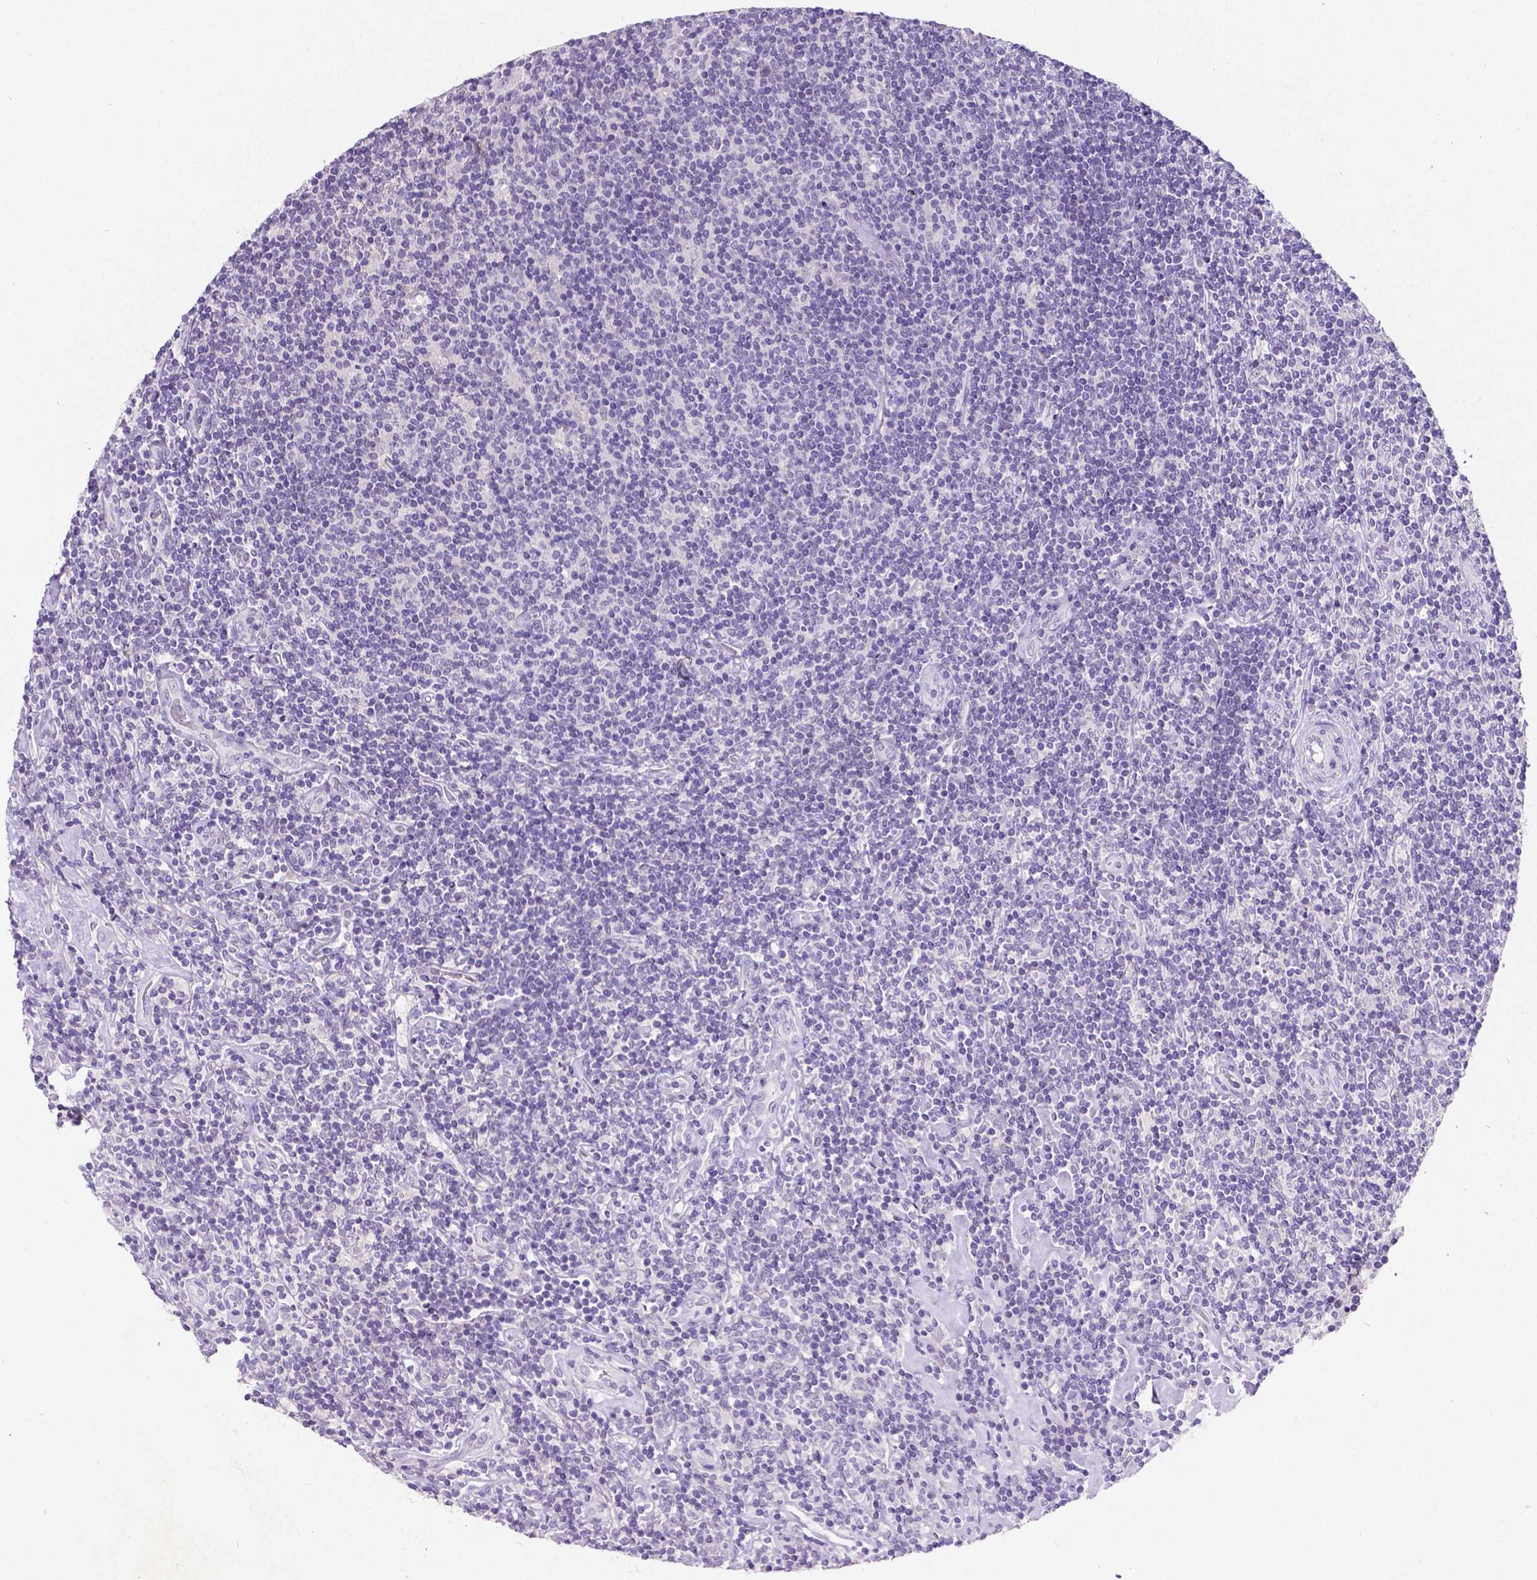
{"staining": {"intensity": "negative", "quantity": "none", "location": "none"}, "tissue": "lymphoma", "cell_type": "Tumor cells", "image_type": "cancer", "snomed": [{"axis": "morphology", "description": "Hodgkin's disease, NOS"}, {"axis": "topography", "description": "Lymph node"}], "caption": "An IHC micrograph of Hodgkin's disease is shown. There is no staining in tumor cells of Hodgkin's disease.", "gene": "SATB2", "patient": {"sex": "male", "age": 40}}